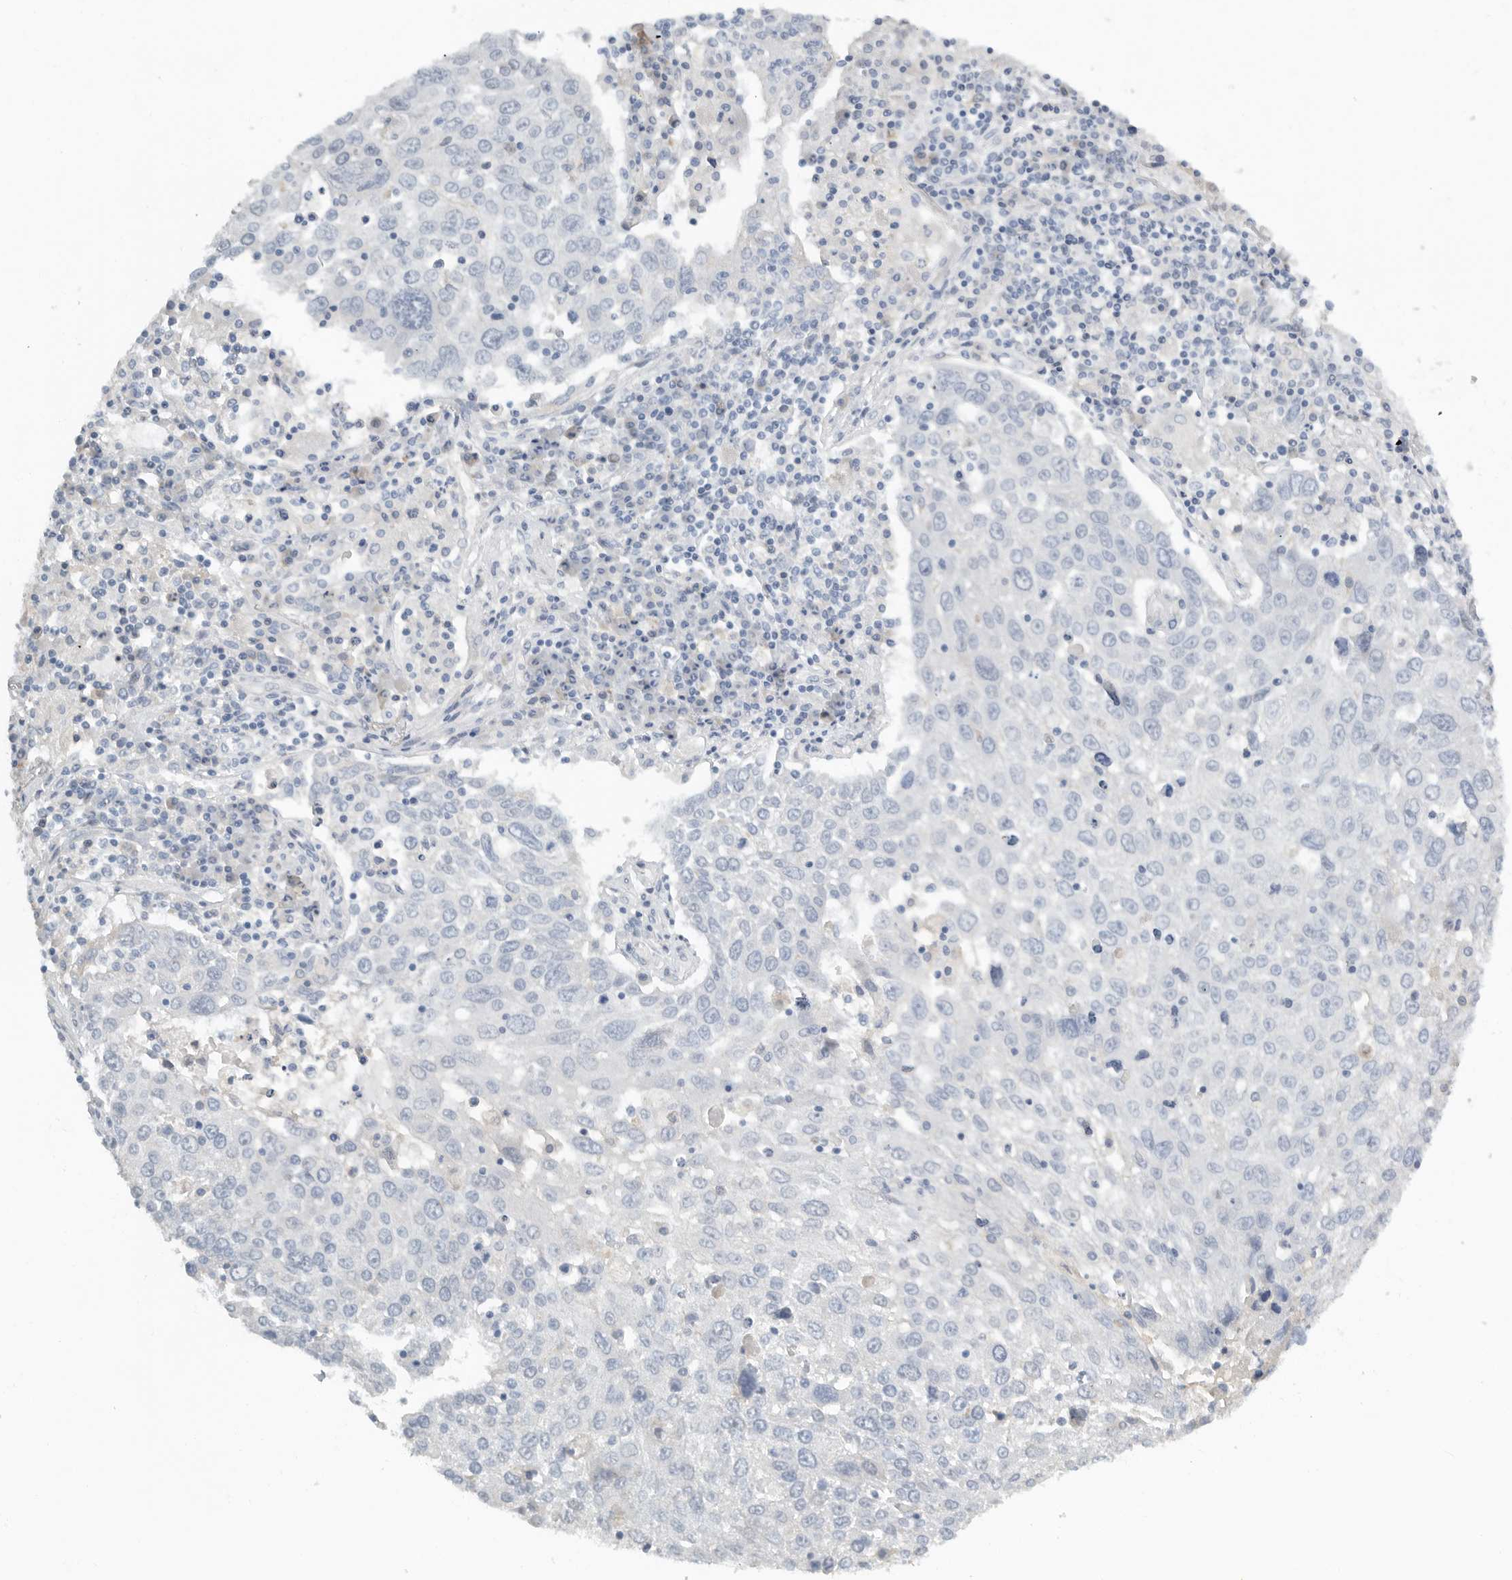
{"staining": {"intensity": "negative", "quantity": "none", "location": "none"}, "tissue": "lung cancer", "cell_type": "Tumor cells", "image_type": "cancer", "snomed": [{"axis": "morphology", "description": "Squamous cell carcinoma, NOS"}, {"axis": "topography", "description": "Lung"}], "caption": "Micrograph shows no significant protein positivity in tumor cells of lung cancer (squamous cell carcinoma). (DAB IHC, high magnification).", "gene": "PAM", "patient": {"sex": "male", "age": 65}}